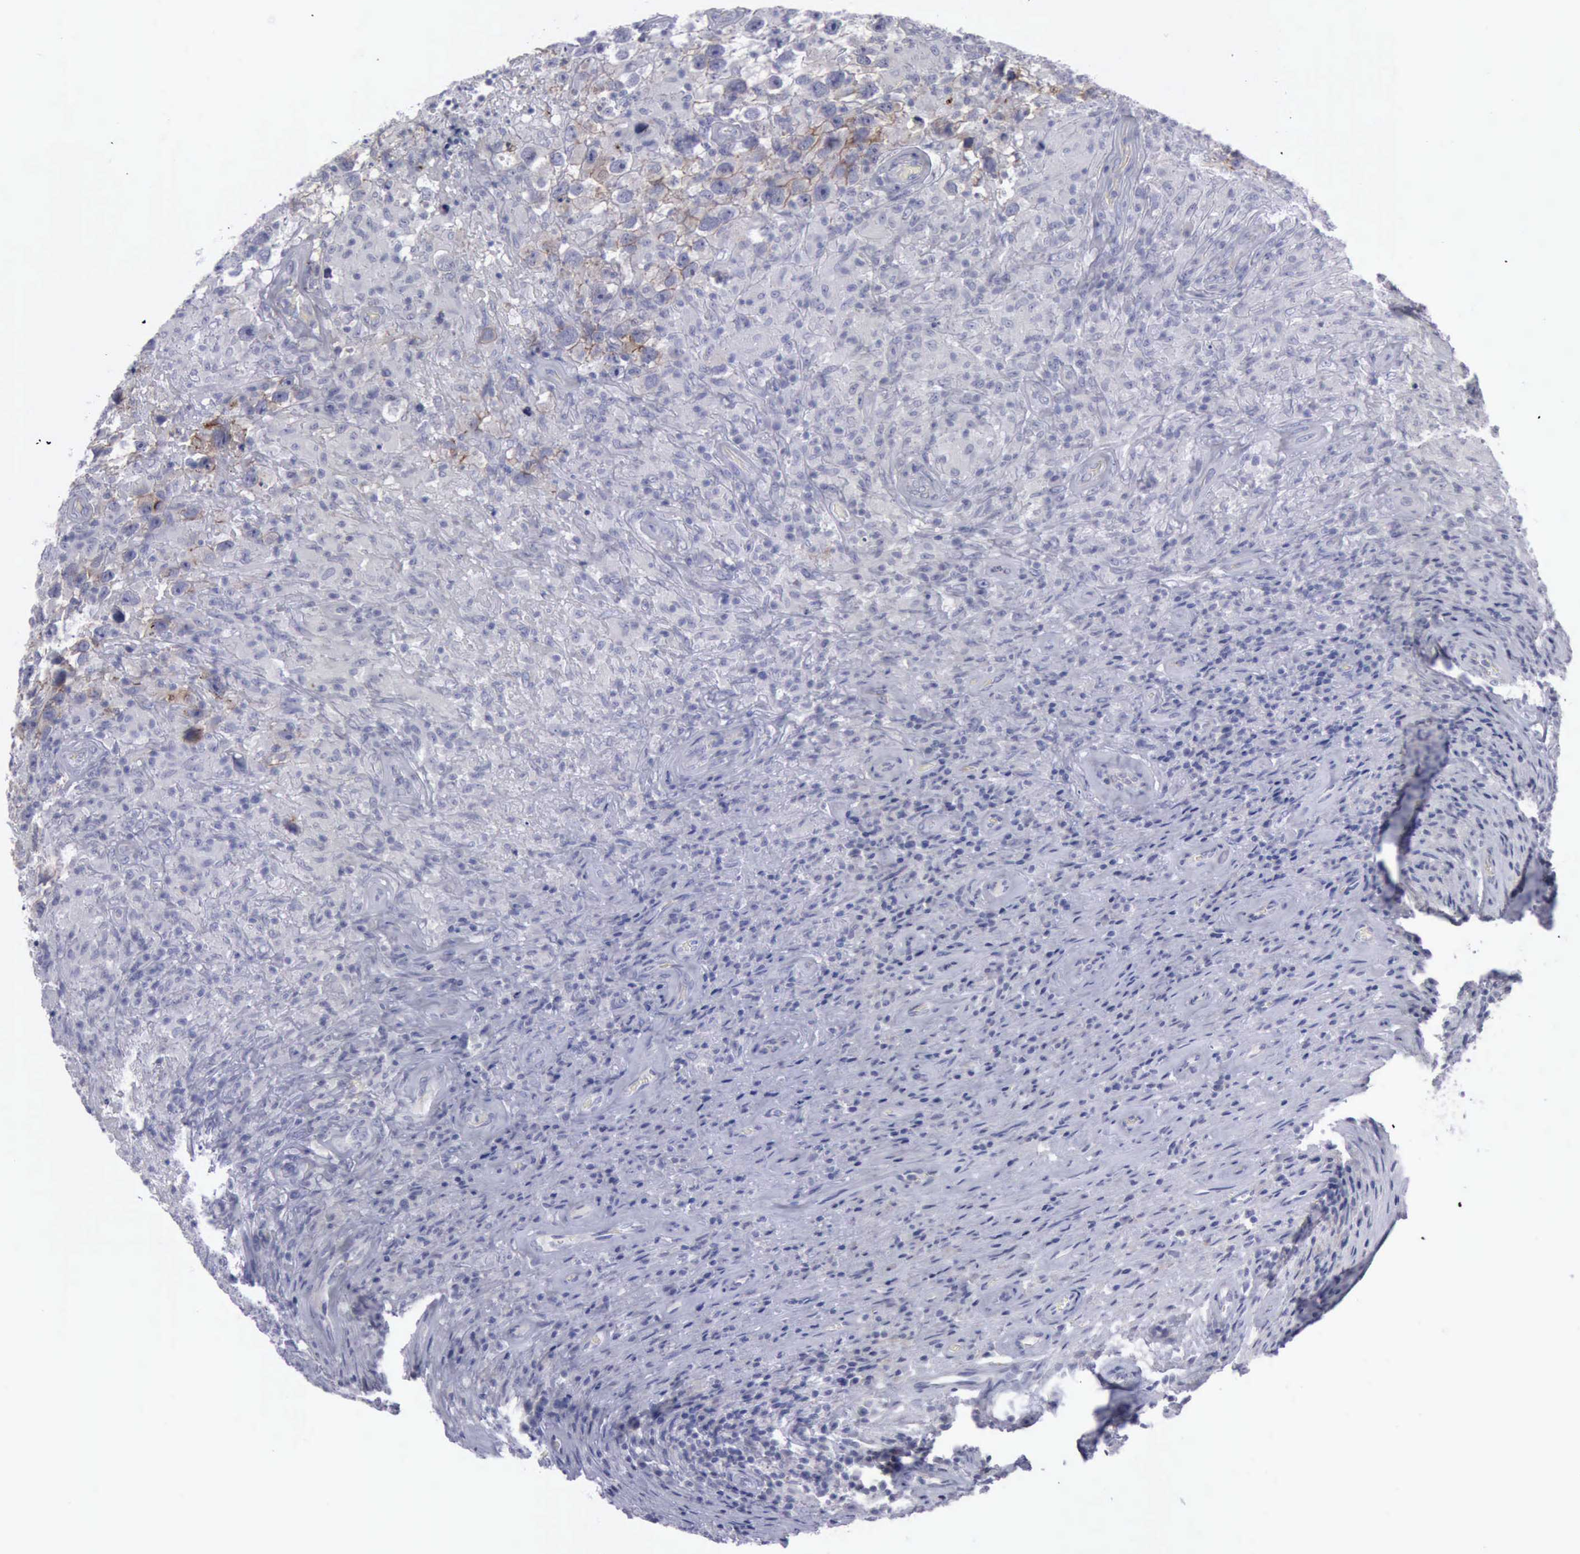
{"staining": {"intensity": "moderate", "quantity": "<25%", "location": "cytoplasmic/membranous"}, "tissue": "testis cancer", "cell_type": "Tumor cells", "image_type": "cancer", "snomed": [{"axis": "morphology", "description": "Seminoma, NOS"}, {"axis": "topography", "description": "Testis"}], "caption": "Human testis cancer stained with a protein marker displays moderate staining in tumor cells.", "gene": "CDH2", "patient": {"sex": "male", "age": 34}}